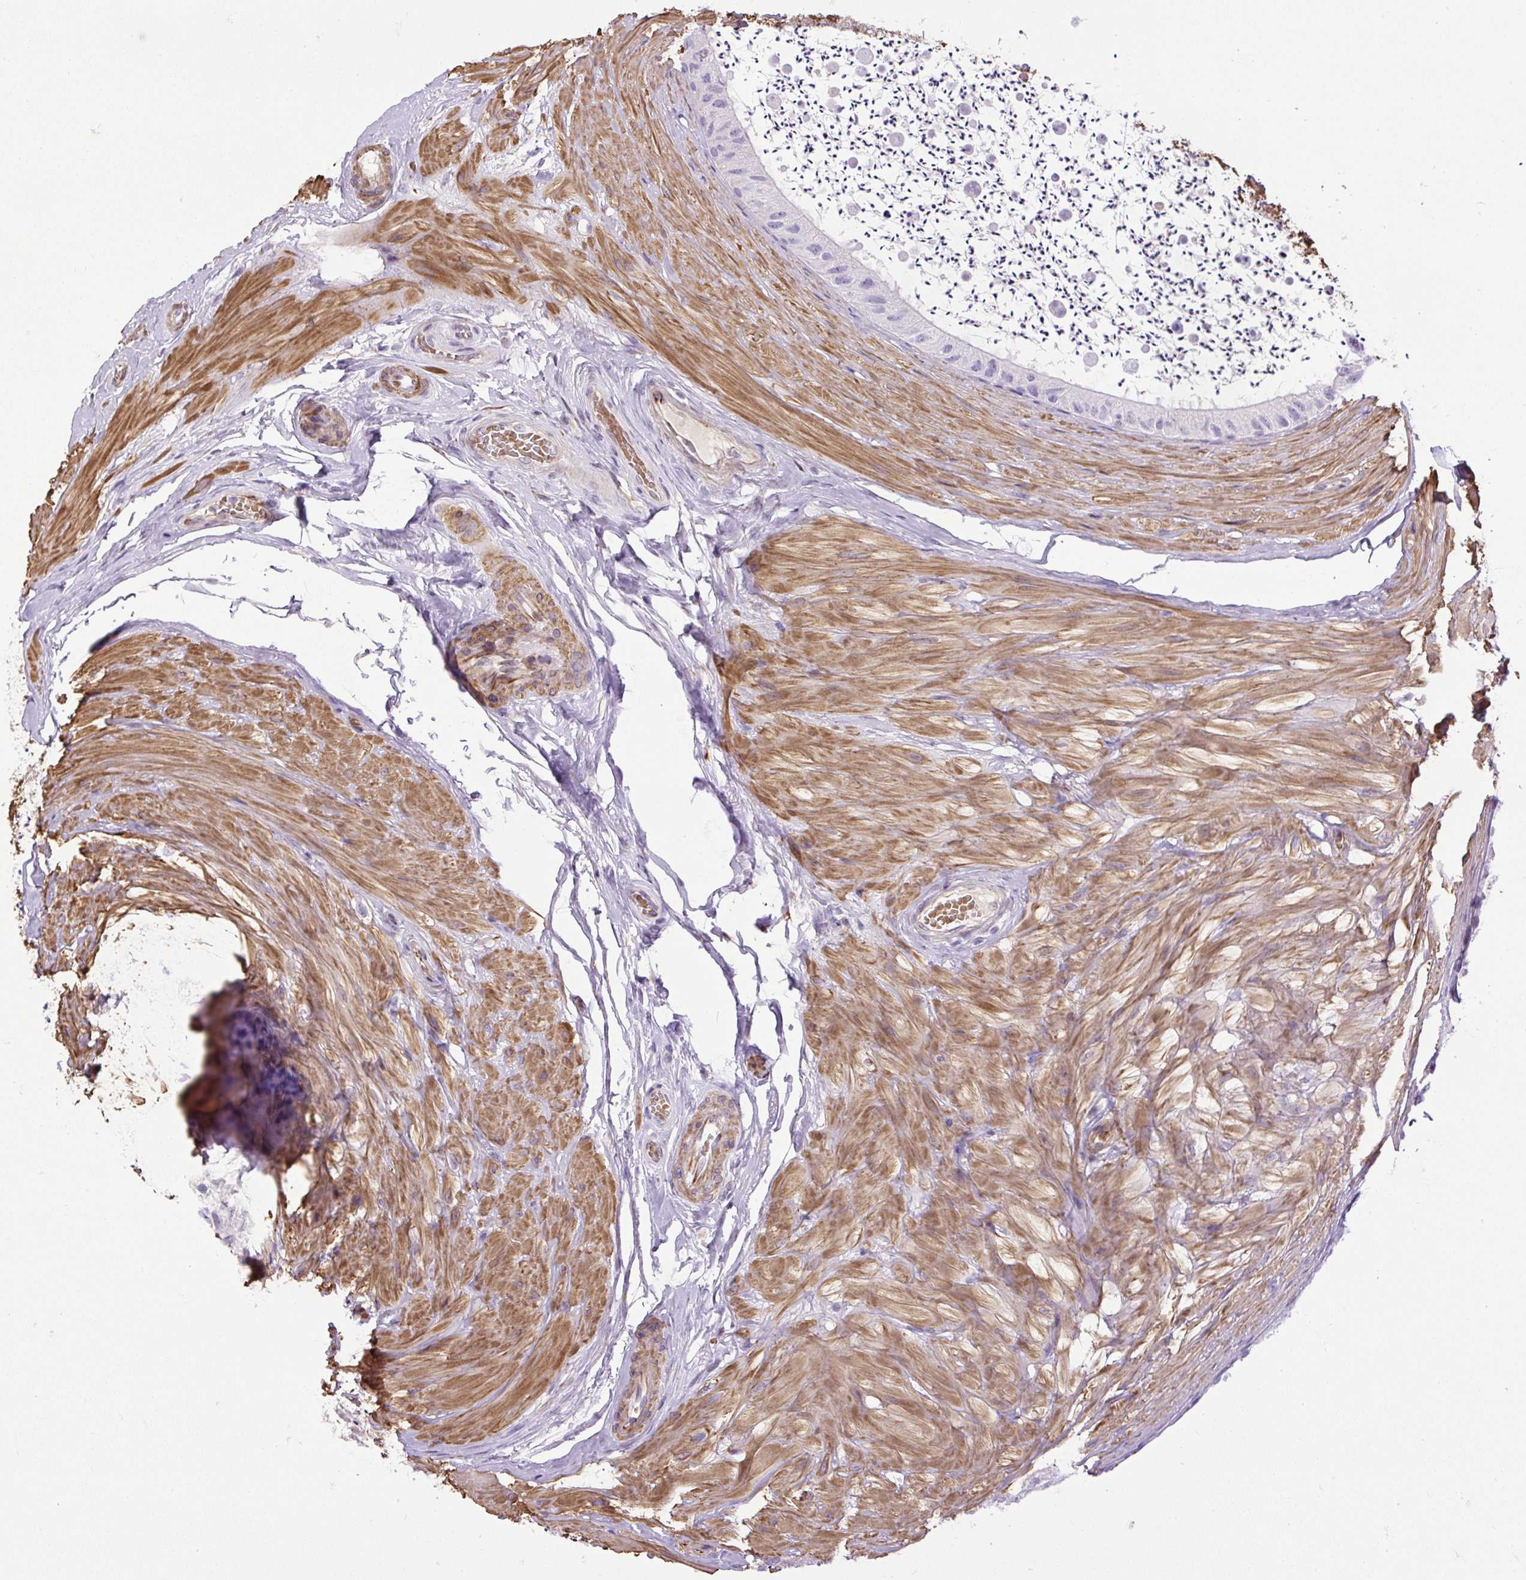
{"staining": {"intensity": "weak", "quantity": "<25%", "location": "cytoplasmic/membranous"}, "tissue": "epididymis", "cell_type": "Glandular cells", "image_type": "normal", "snomed": [{"axis": "morphology", "description": "Normal tissue, NOS"}, {"axis": "topography", "description": "Epididymis"}, {"axis": "topography", "description": "Peripheral nerve tissue"}], "caption": "Immunohistochemistry (IHC) of normal human epididymis demonstrates no staining in glandular cells.", "gene": "VWA7", "patient": {"sex": "male", "age": 32}}